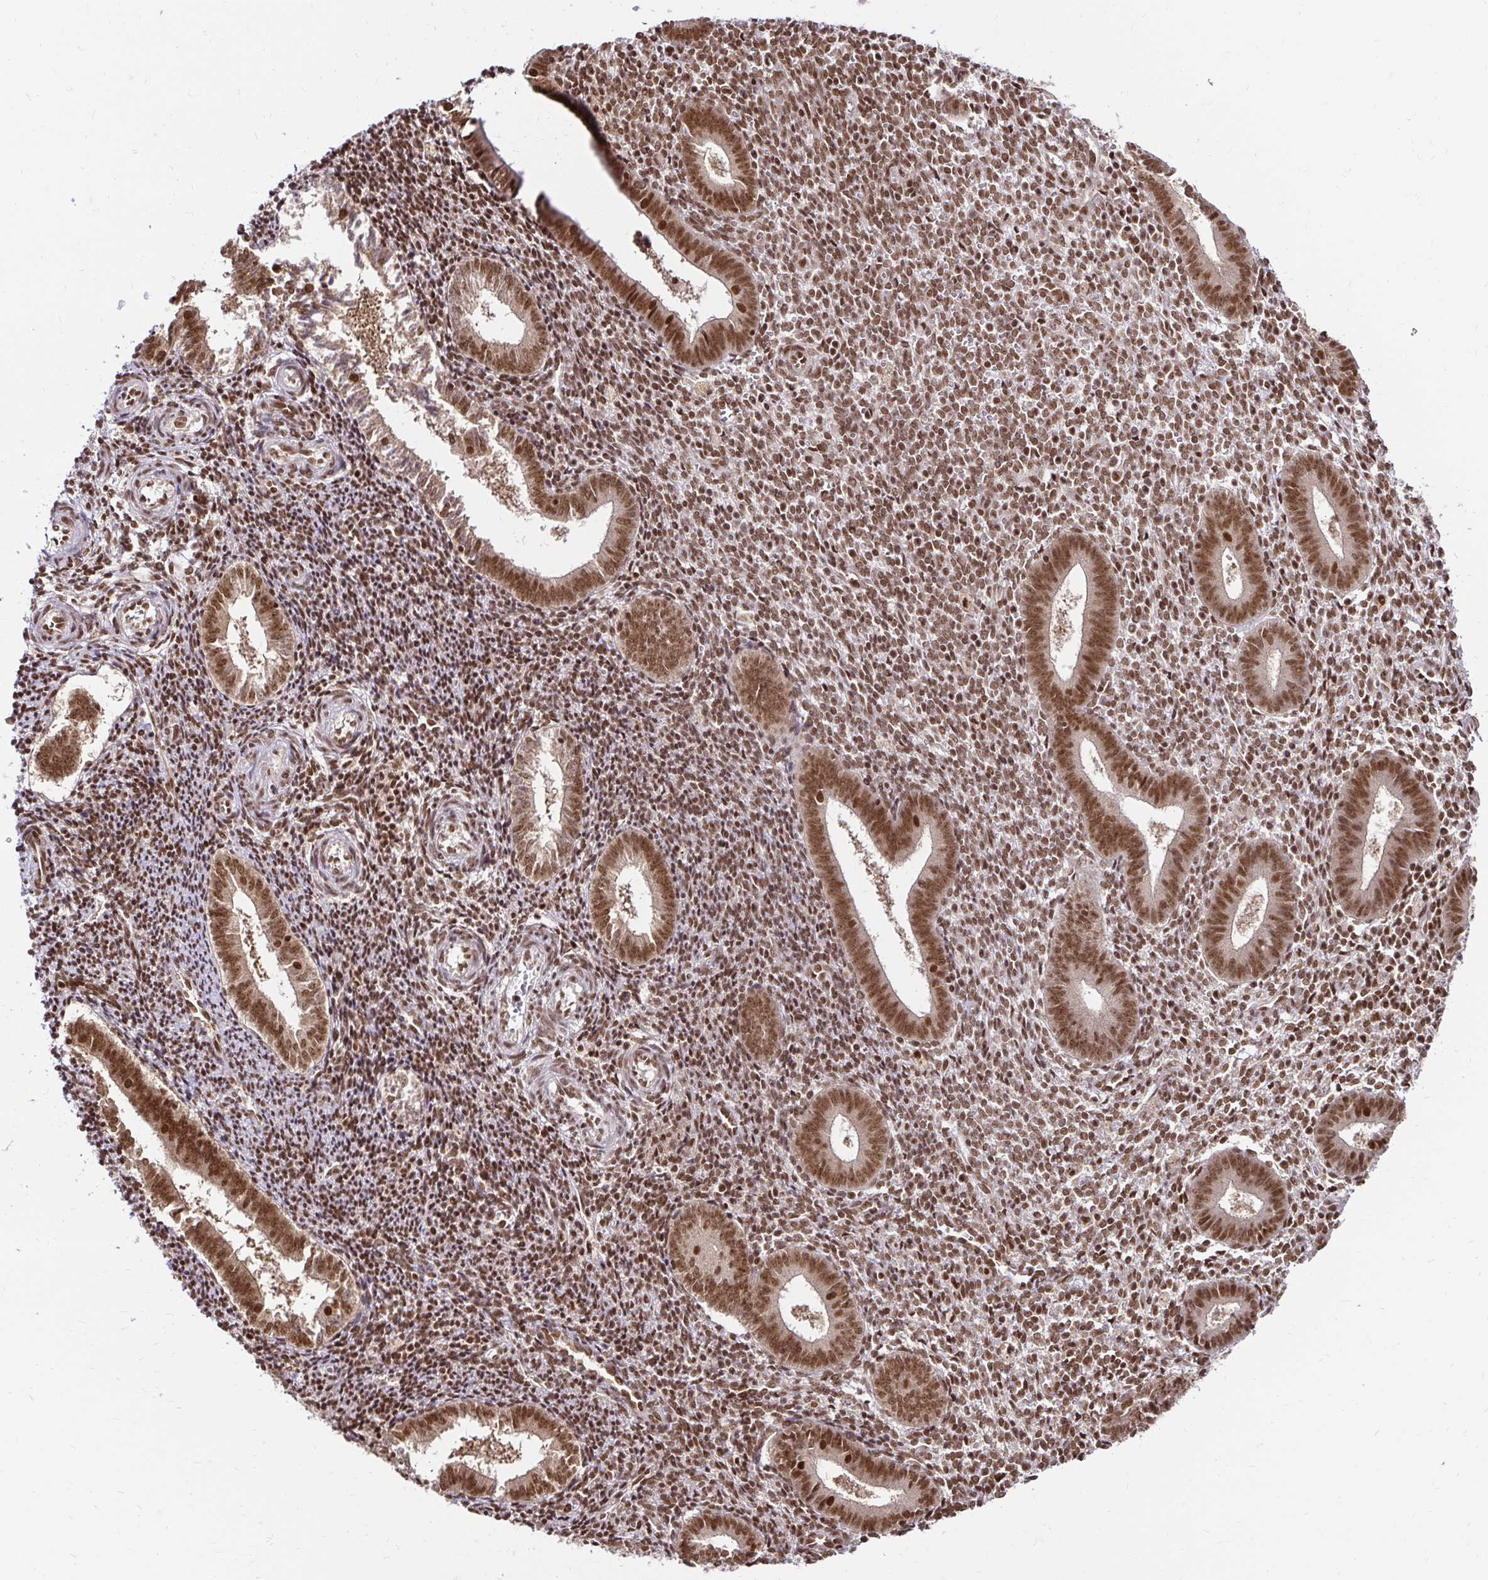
{"staining": {"intensity": "moderate", "quantity": ">75%", "location": "nuclear"}, "tissue": "endometrium", "cell_type": "Cells in endometrial stroma", "image_type": "normal", "snomed": [{"axis": "morphology", "description": "Normal tissue, NOS"}, {"axis": "topography", "description": "Endometrium"}], "caption": "A medium amount of moderate nuclear staining is appreciated in about >75% of cells in endometrial stroma in unremarkable endometrium. (DAB = brown stain, brightfield microscopy at high magnification).", "gene": "GLYR1", "patient": {"sex": "female", "age": 25}}